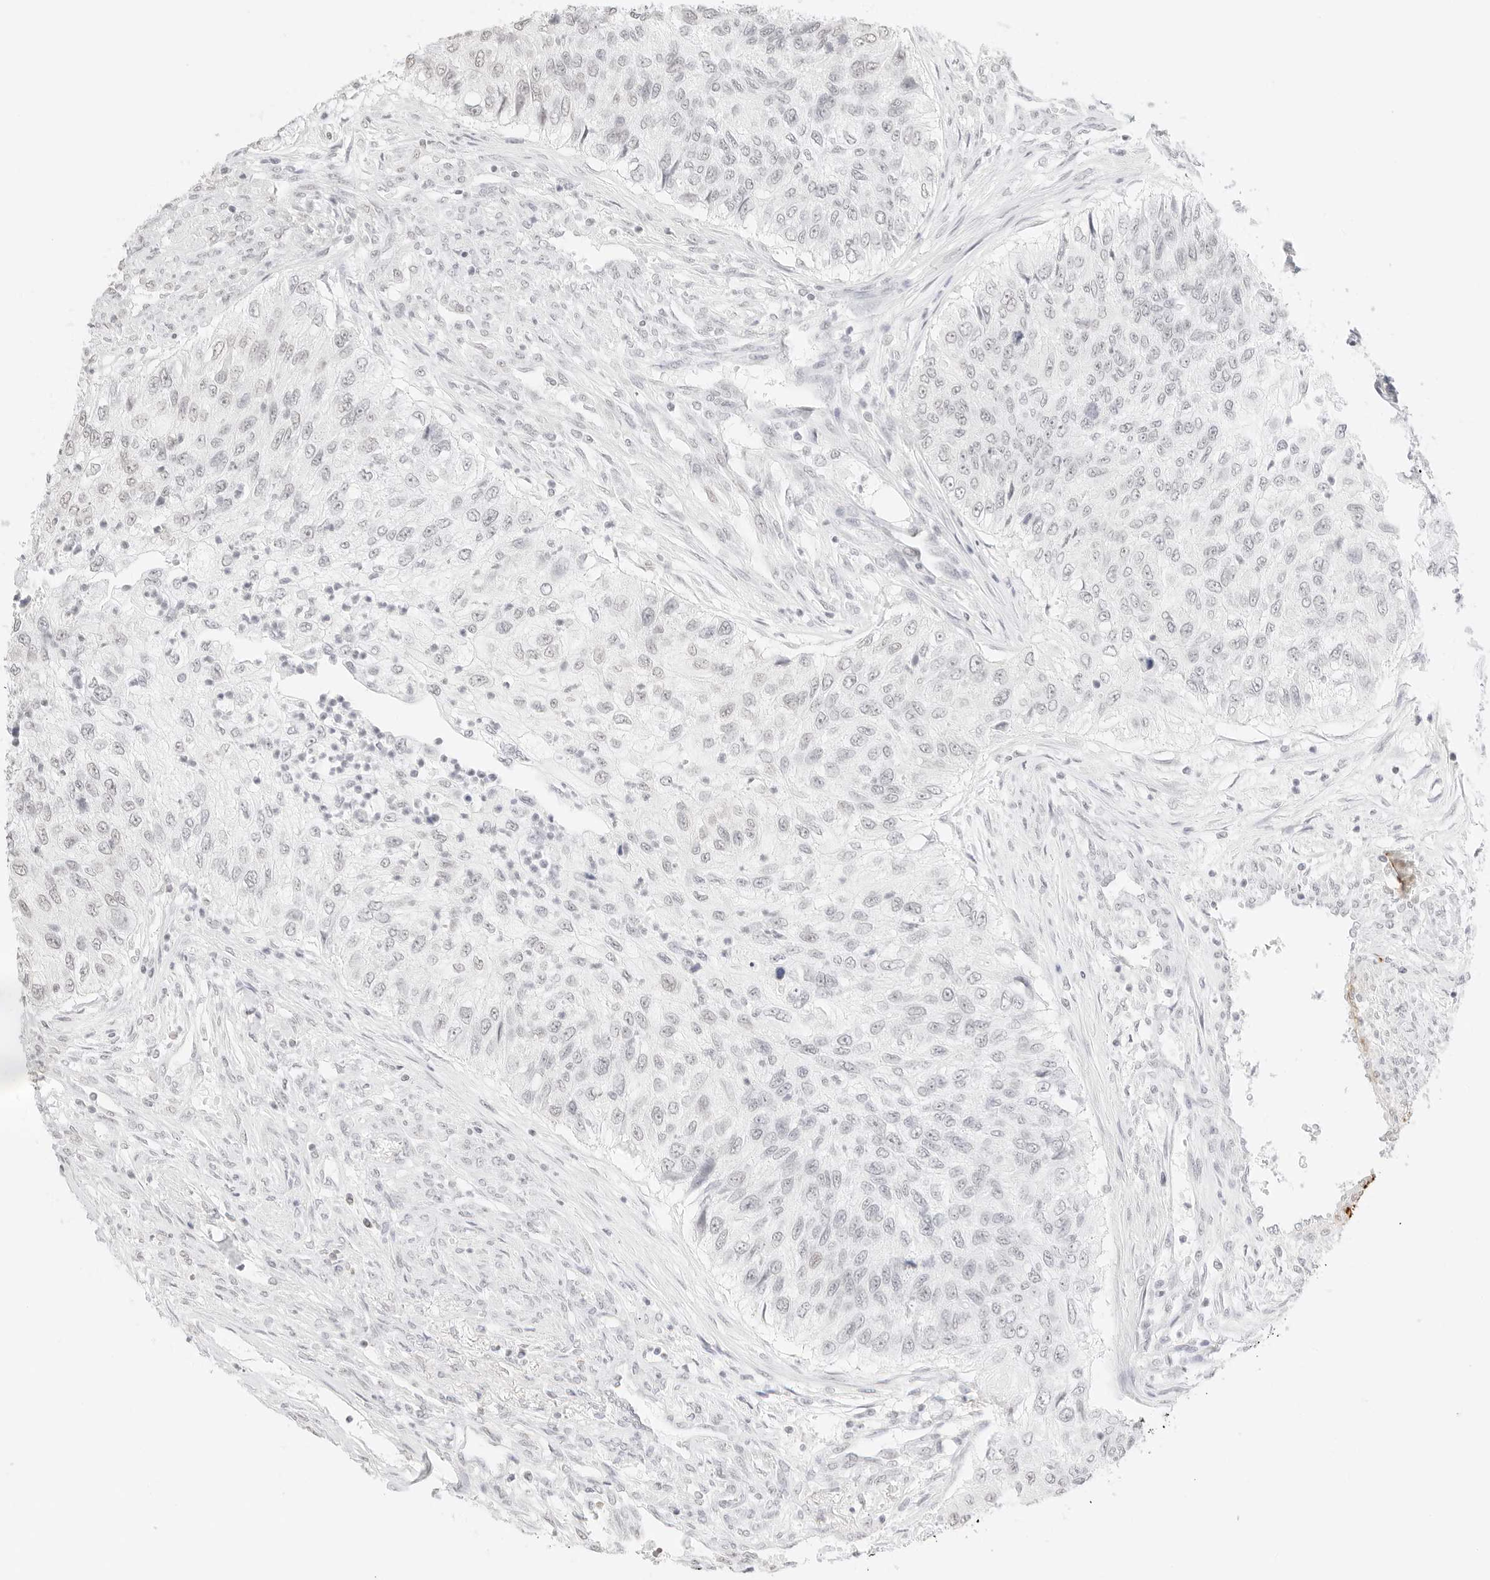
{"staining": {"intensity": "negative", "quantity": "none", "location": "none"}, "tissue": "urothelial cancer", "cell_type": "Tumor cells", "image_type": "cancer", "snomed": [{"axis": "morphology", "description": "Urothelial carcinoma, High grade"}, {"axis": "topography", "description": "Urinary bladder"}], "caption": "Immunohistochemistry (IHC) micrograph of neoplastic tissue: high-grade urothelial carcinoma stained with DAB reveals no significant protein expression in tumor cells.", "gene": "FBLN5", "patient": {"sex": "female", "age": 60}}